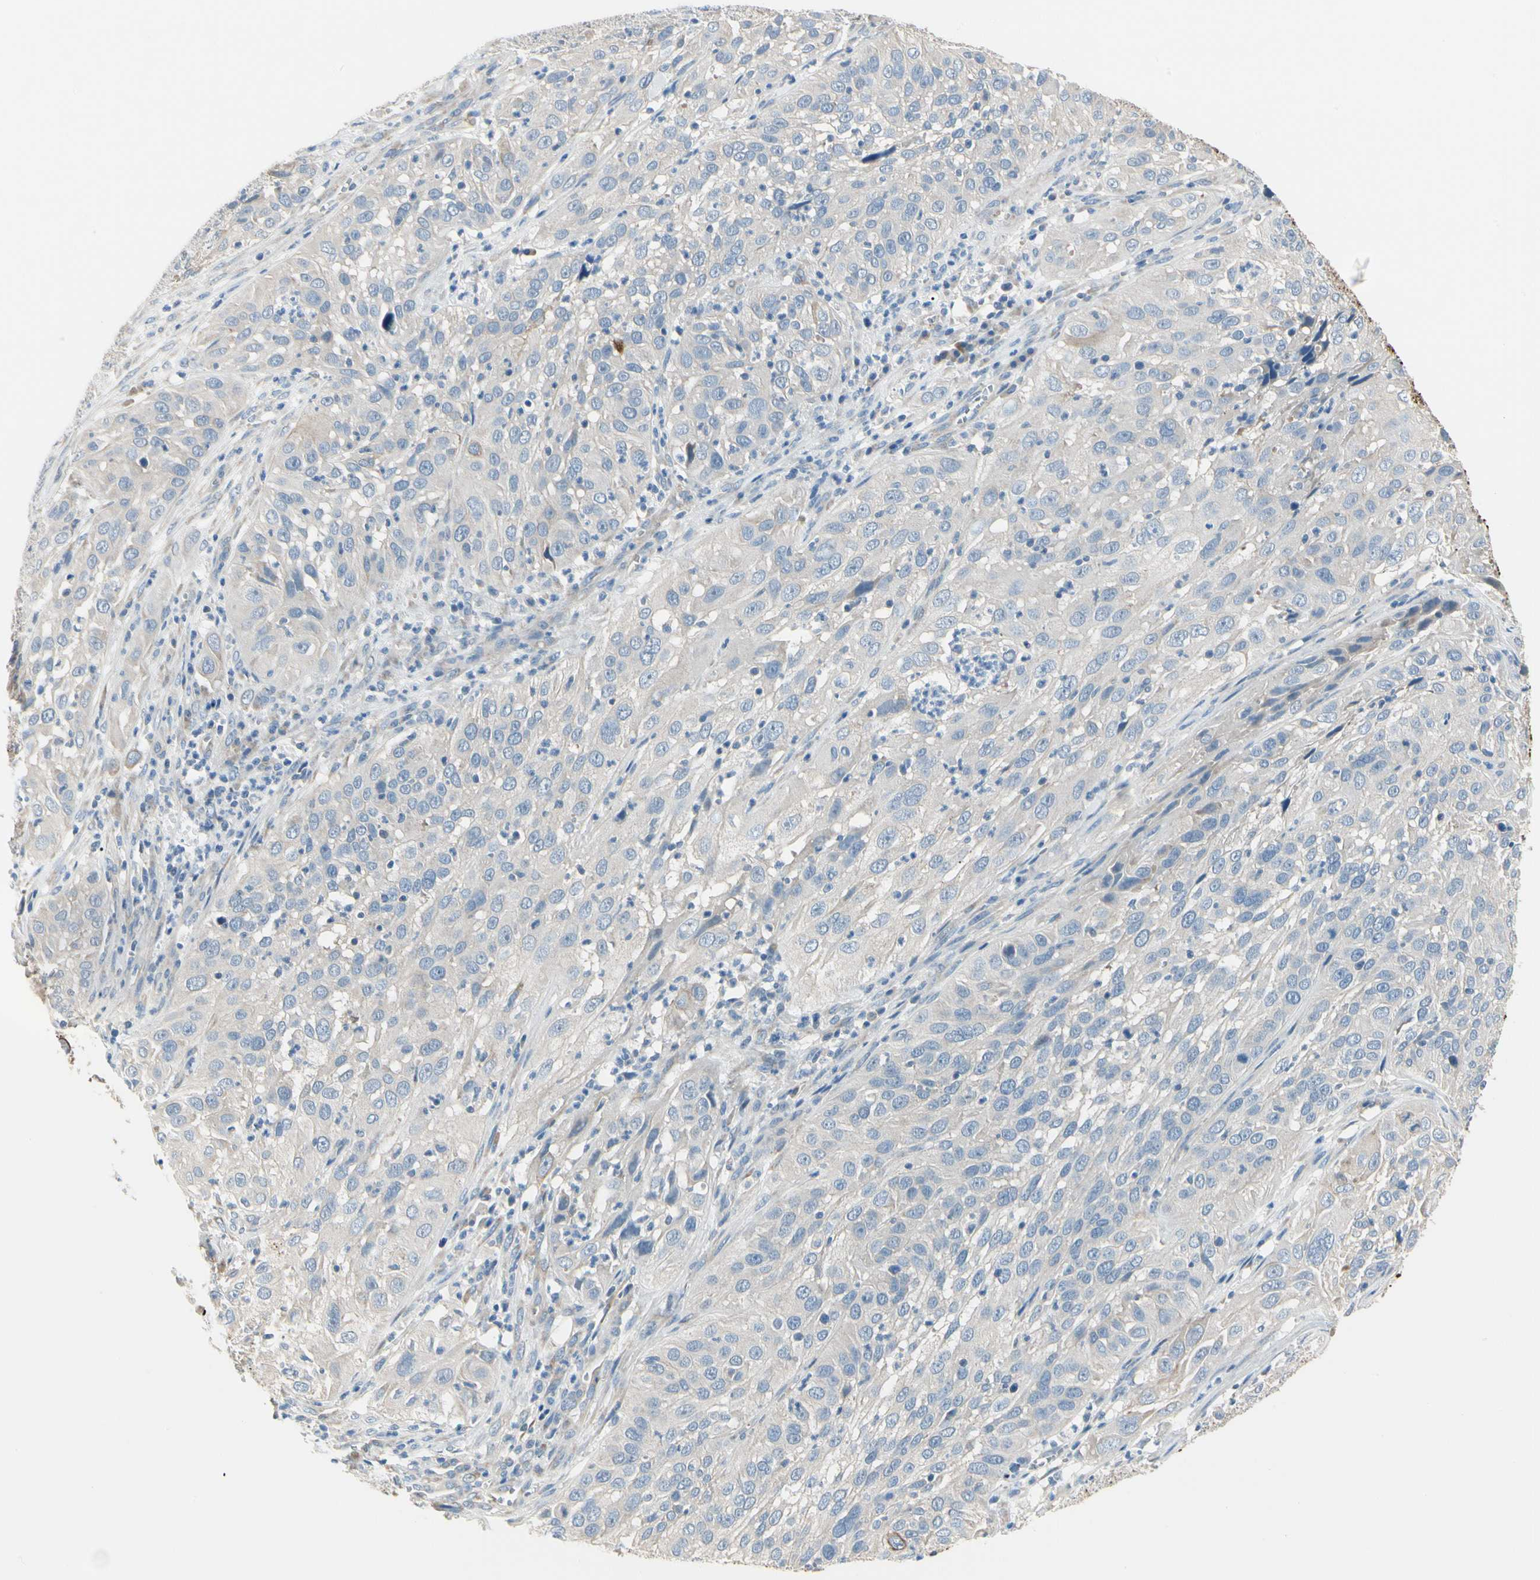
{"staining": {"intensity": "negative", "quantity": "none", "location": "none"}, "tissue": "cervical cancer", "cell_type": "Tumor cells", "image_type": "cancer", "snomed": [{"axis": "morphology", "description": "Squamous cell carcinoma, NOS"}, {"axis": "topography", "description": "Cervix"}], "caption": "High magnification brightfield microscopy of cervical cancer stained with DAB (brown) and counterstained with hematoxylin (blue): tumor cells show no significant expression. Nuclei are stained in blue.", "gene": "DUSP12", "patient": {"sex": "female", "age": 32}}